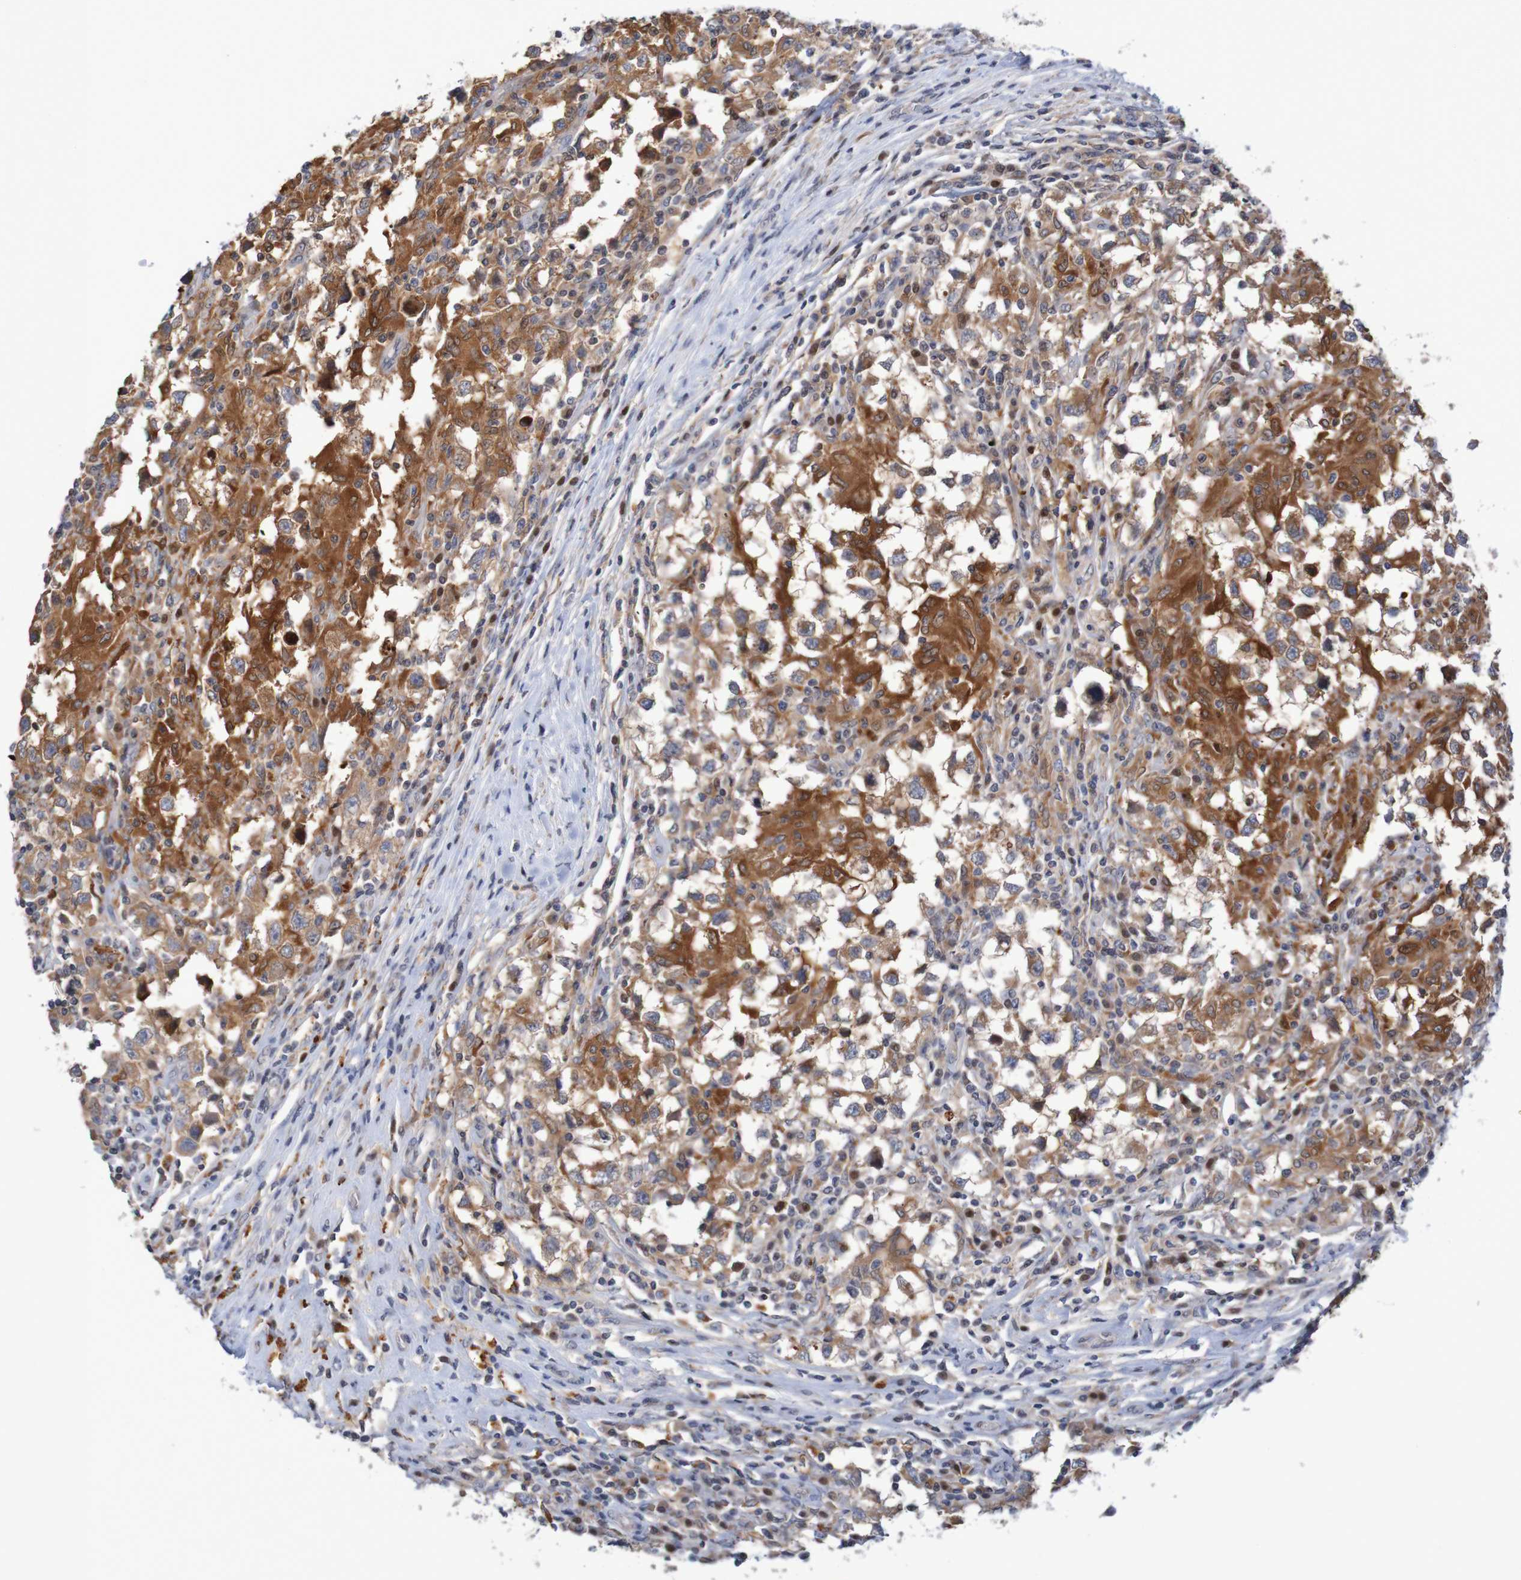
{"staining": {"intensity": "moderate", "quantity": ">75%", "location": "cytoplasmic/membranous"}, "tissue": "testis cancer", "cell_type": "Tumor cells", "image_type": "cancer", "snomed": [{"axis": "morphology", "description": "Carcinoma, Embryonal, NOS"}, {"axis": "topography", "description": "Testis"}], "caption": "Testis cancer was stained to show a protein in brown. There is medium levels of moderate cytoplasmic/membranous staining in approximately >75% of tumor cells.", "gene": "FBP2", "patient": {"sex": "male", "age": 21}}